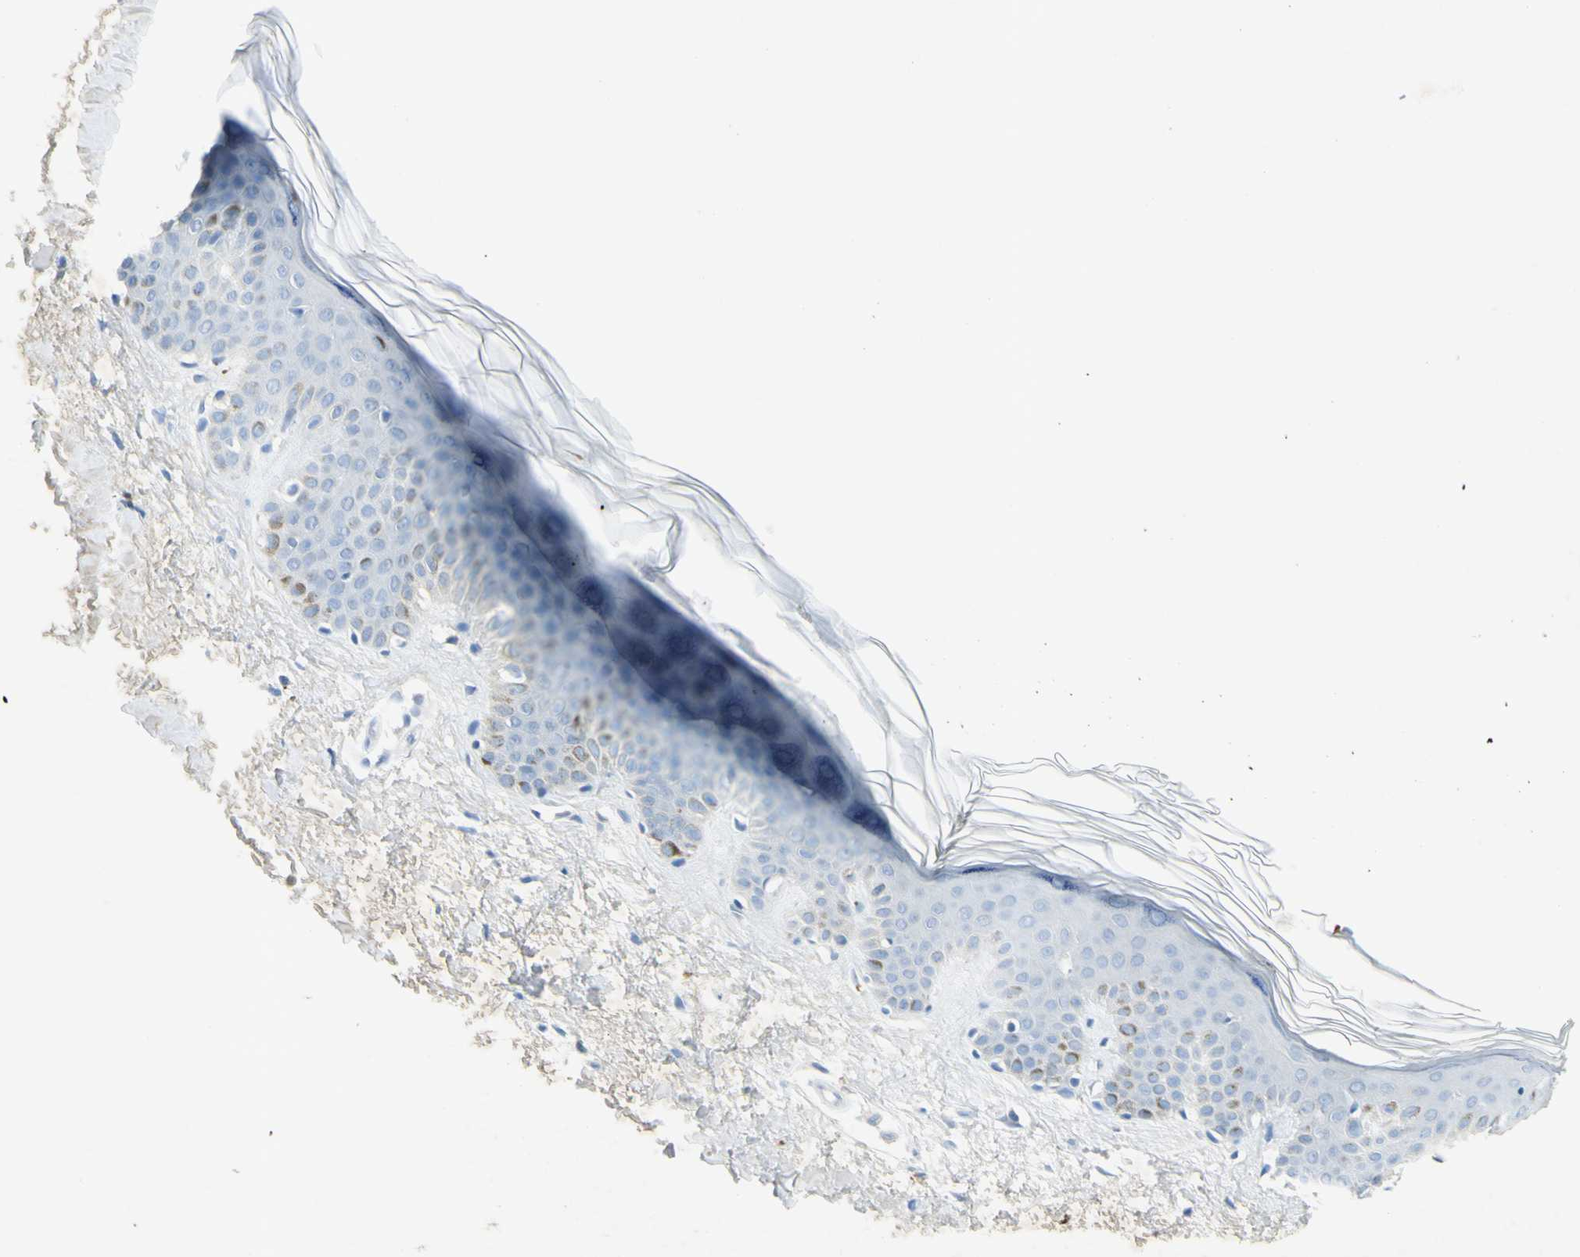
{"staining": {"intensity": "negative", "quantity": "none", "location": "none"}, "tissue": "skin", "cell_type": "Fibroblasts", "image_type": "normal", "snomed": [{"axis": "morphology", "description": "Normal tissue, NOS"}, {"axis": "topography", "description": "Skin"}], "caption": "This is an IHC histopathology image of benign skin. There is no staining in fibroblasts.", "gene": "GDF15", "patient": {"sex": "male", "age": 67}}